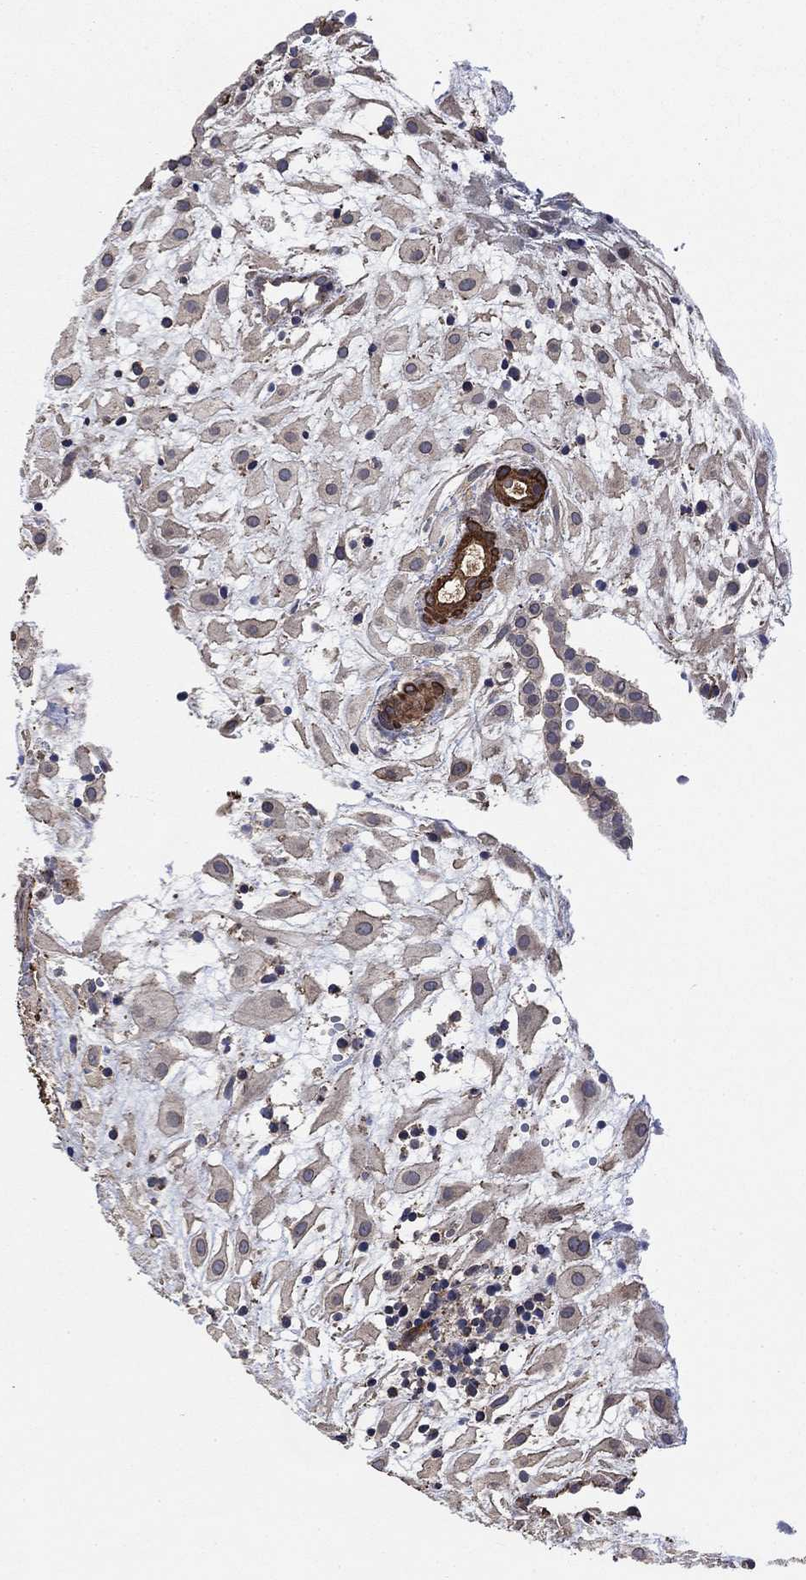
{"staining": {"intensity": "negative", "quantity": "none", "location": "none"}, "tissue": "placenta", "cell_type": "Decidual cells", "image_type": "normal", "snomed": [{"axis": "morphology", "description": "Normal tissue, NOS"}, {"axis": "topography", "description": "Placenta"}], "caption": "DAB (3,3'-diaminobenzidine) immunohistochemical staining of normal placenta exhibits no significant positivity in decidual cells.", "gene": "PDE3A", "patient": {"sex": "female", "age": 24}}